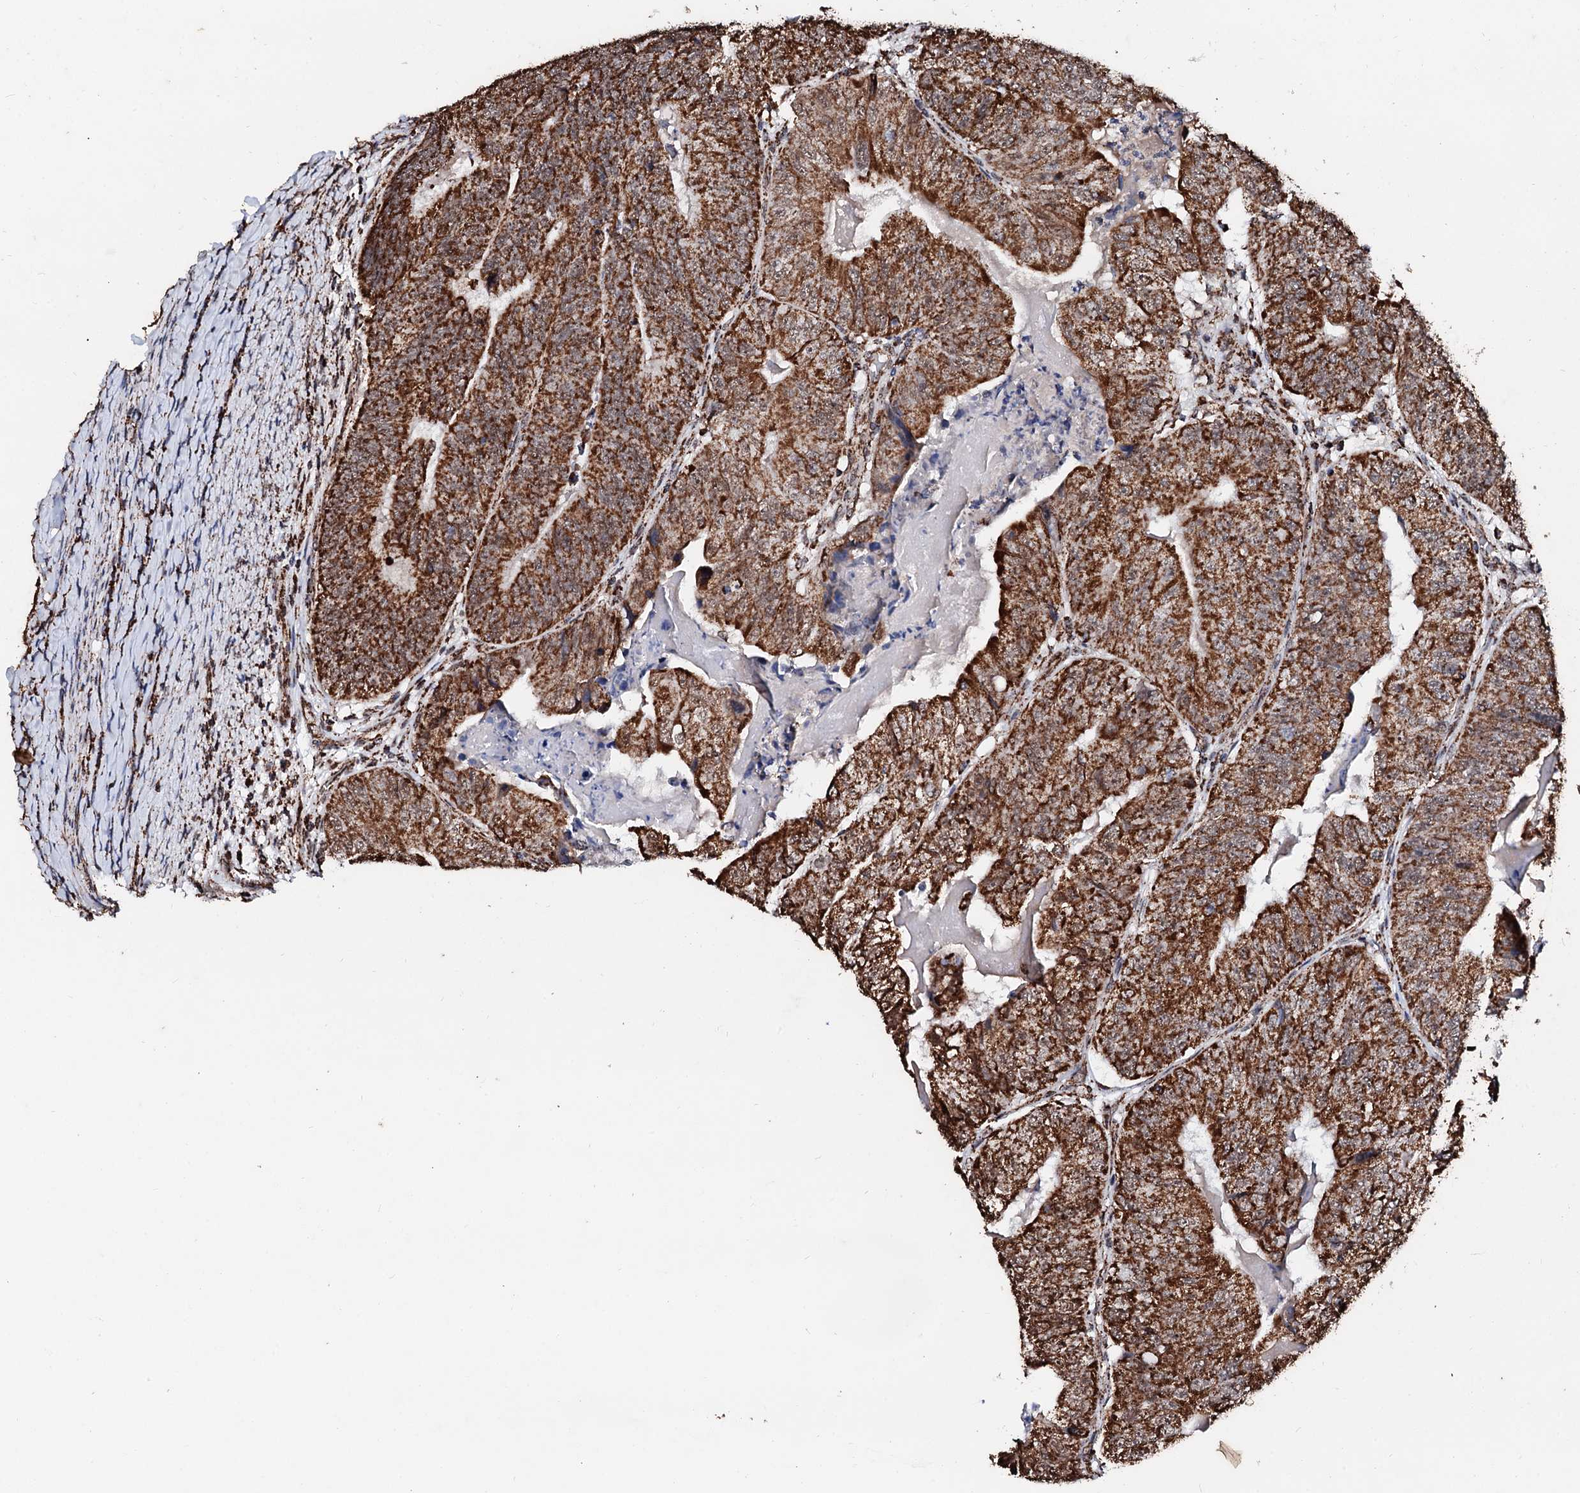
{"staining": {"intensity": "strong", "quantity": ">75%", "location": "cytoplasmic/membranous"}, "tissue": "colorectal cancer", "cell_type": "Tumor cells", "image_type": "cancer", "snomed": [{"axis": "morphology", "description": "Adenocarcinoma, NOS"}, {"axis": "topography", "description": "Colon"}], "caption": "Approximately >75% of tumor cells in colorectal adenocarcinoma show strong cytoplasmic/membranous protein positivity as visualized by brown immunohistochemical staining.", "gene": "SECISBP2L", "patient": {"sex": "female", "age": 67}}